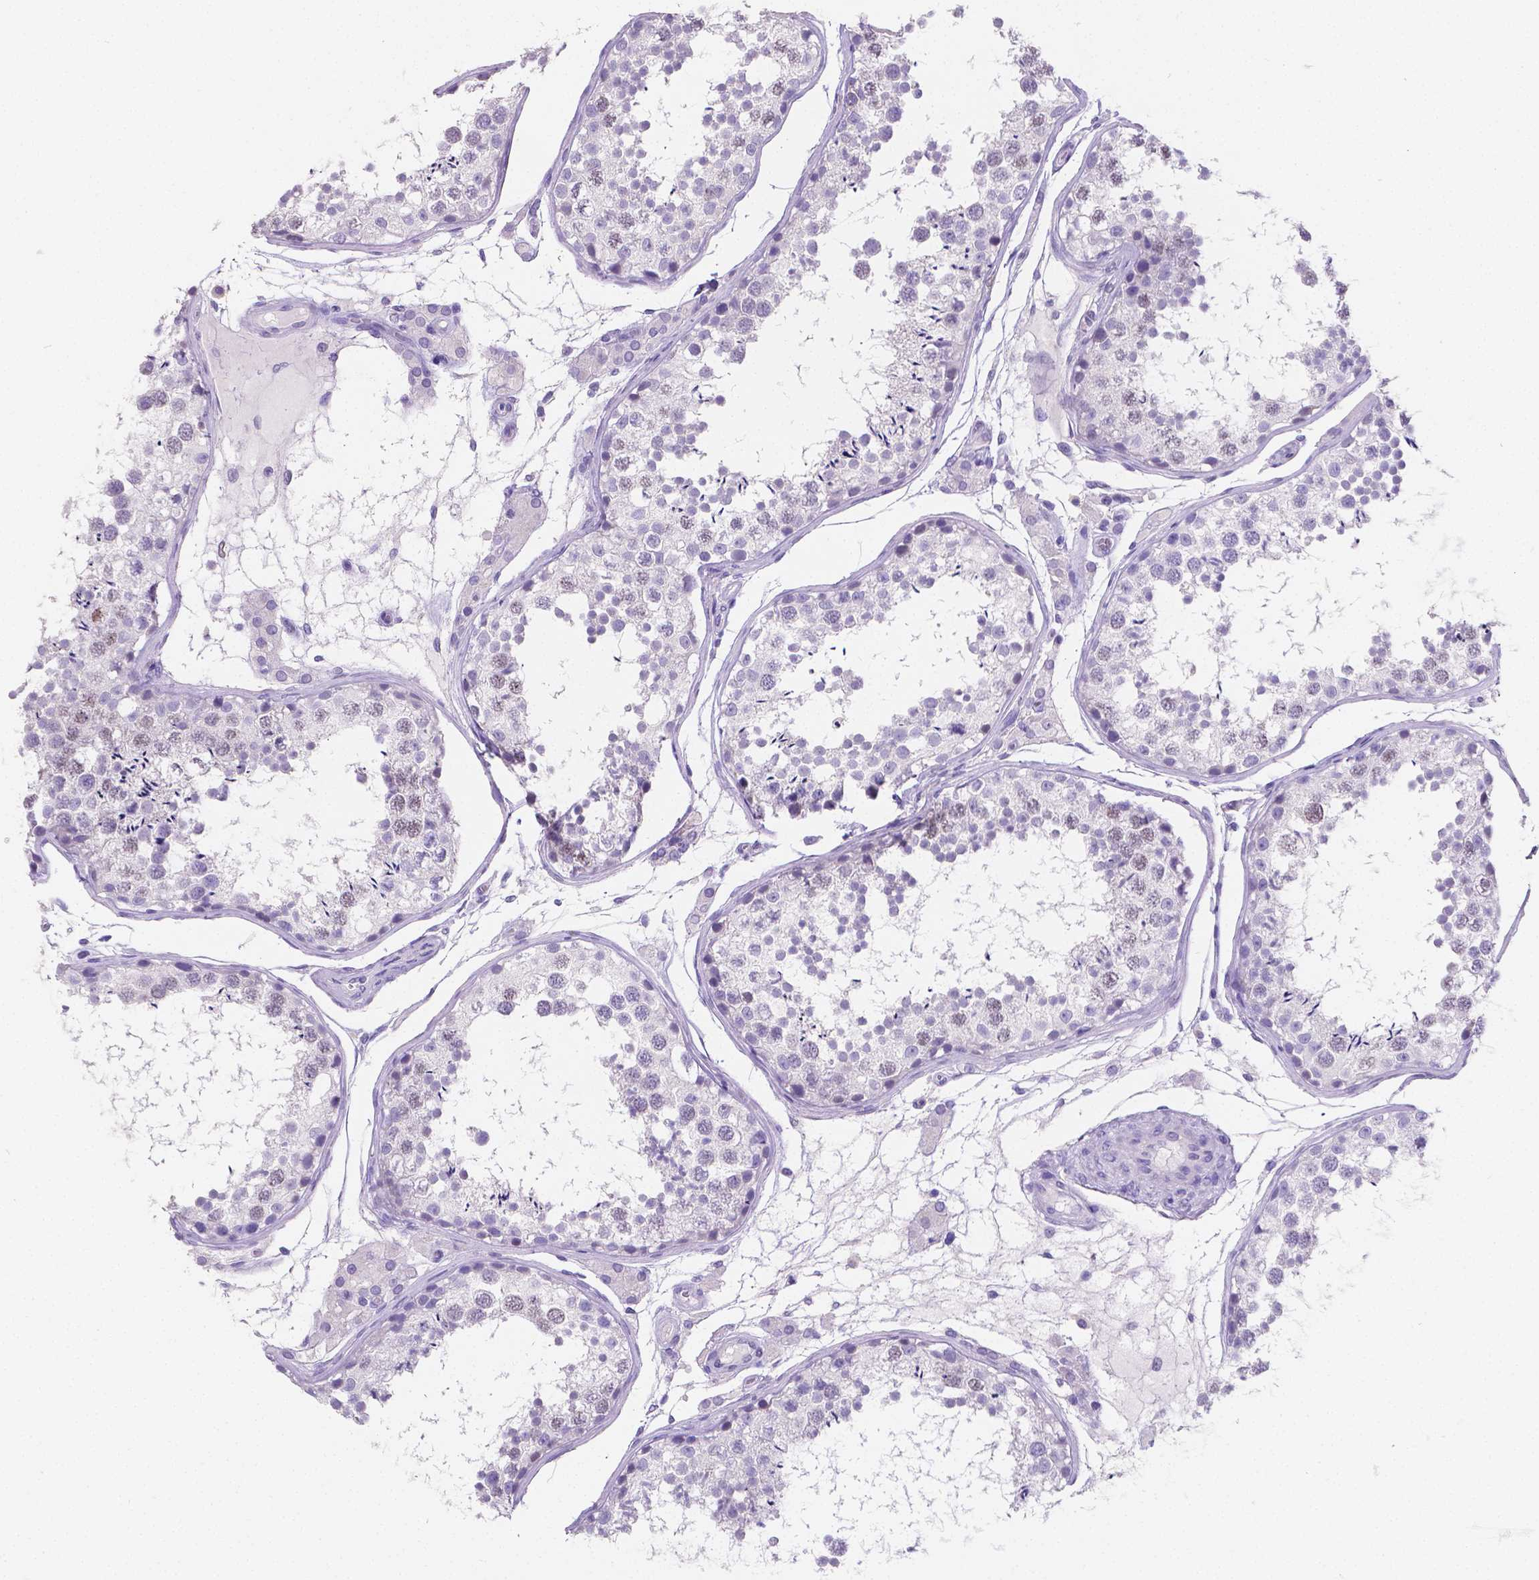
{"staining": {"intensity": "weak", "quantity": "<25%", "location": "nuclear"}, "tissue": "testis", "cell_type": "Cells in seminiferous ducts", "image_type": "normal", "snomed": [{"axis": "morphology", "description": "Normal tissue, NOS"}, {"axis": "topography", "description": "Testis"}], "caption": "Immunohistochemical staining of benign testis demonstrates no significant expression in cells in seminiferous ducts.", "gene": "SATB2", "patient": {"sex": "male", "age": 29}}